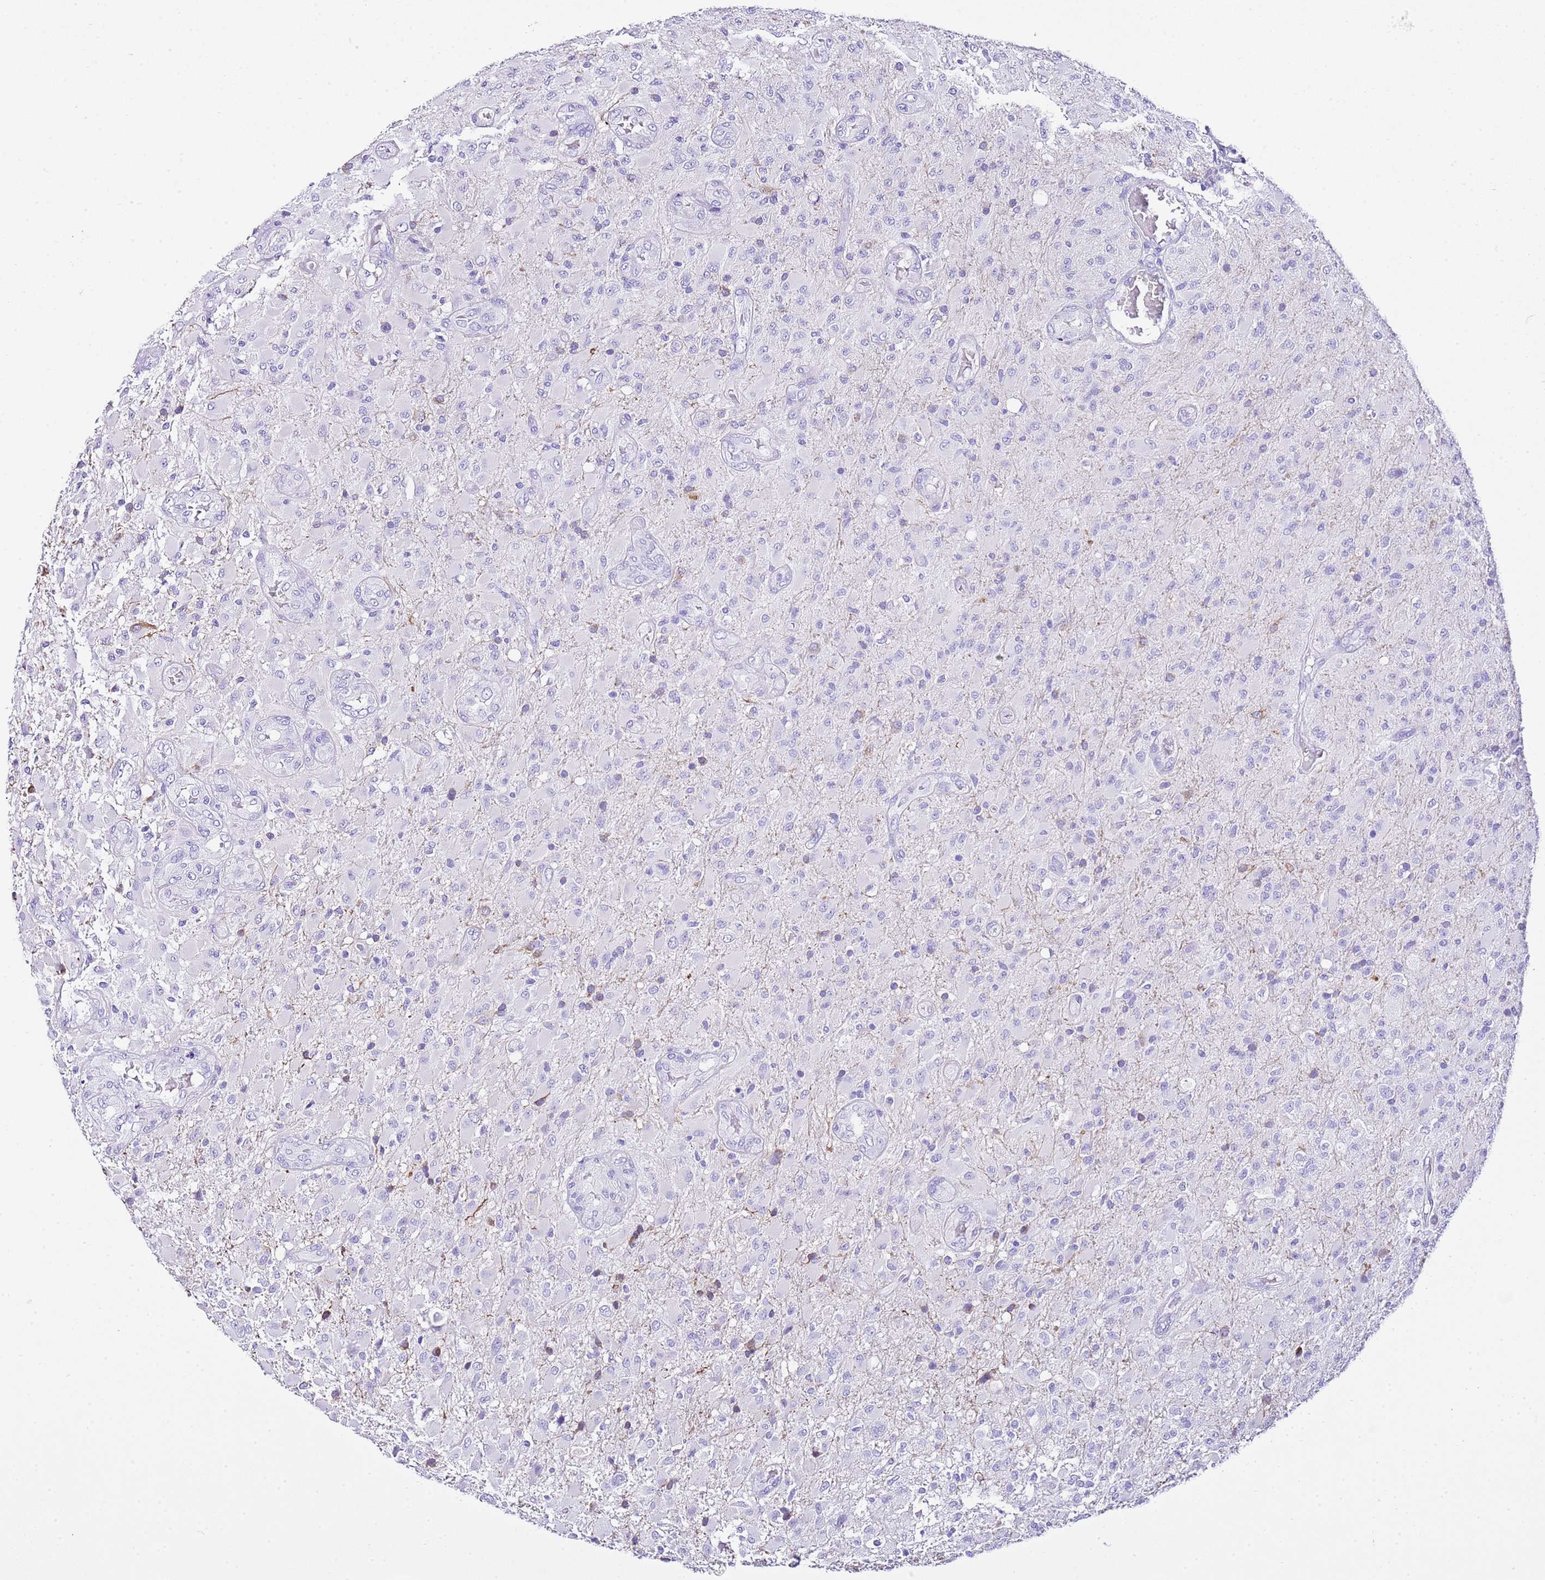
{"staining": {"intensity": "negative", "quantity": "none", "location": "none"}, "tissue": "glioma", "cell_type": "Tumor cells", "image_type": "cancer", "snomed": [{"axis": "morphology", "description": "Glioma, malignant, Low grade"}, {"axis": "topography", "description": "Brain"}], "caption": "Immunohistochemistry (IHC) histopathology image of neoplastic tissue: human glioma stained with DAB (3,3'-diaminobenzidine) shows no significant protein staining in tumor cells.", "gene": "KCNC1", "patient": {"sex": "male", "age": 65}}